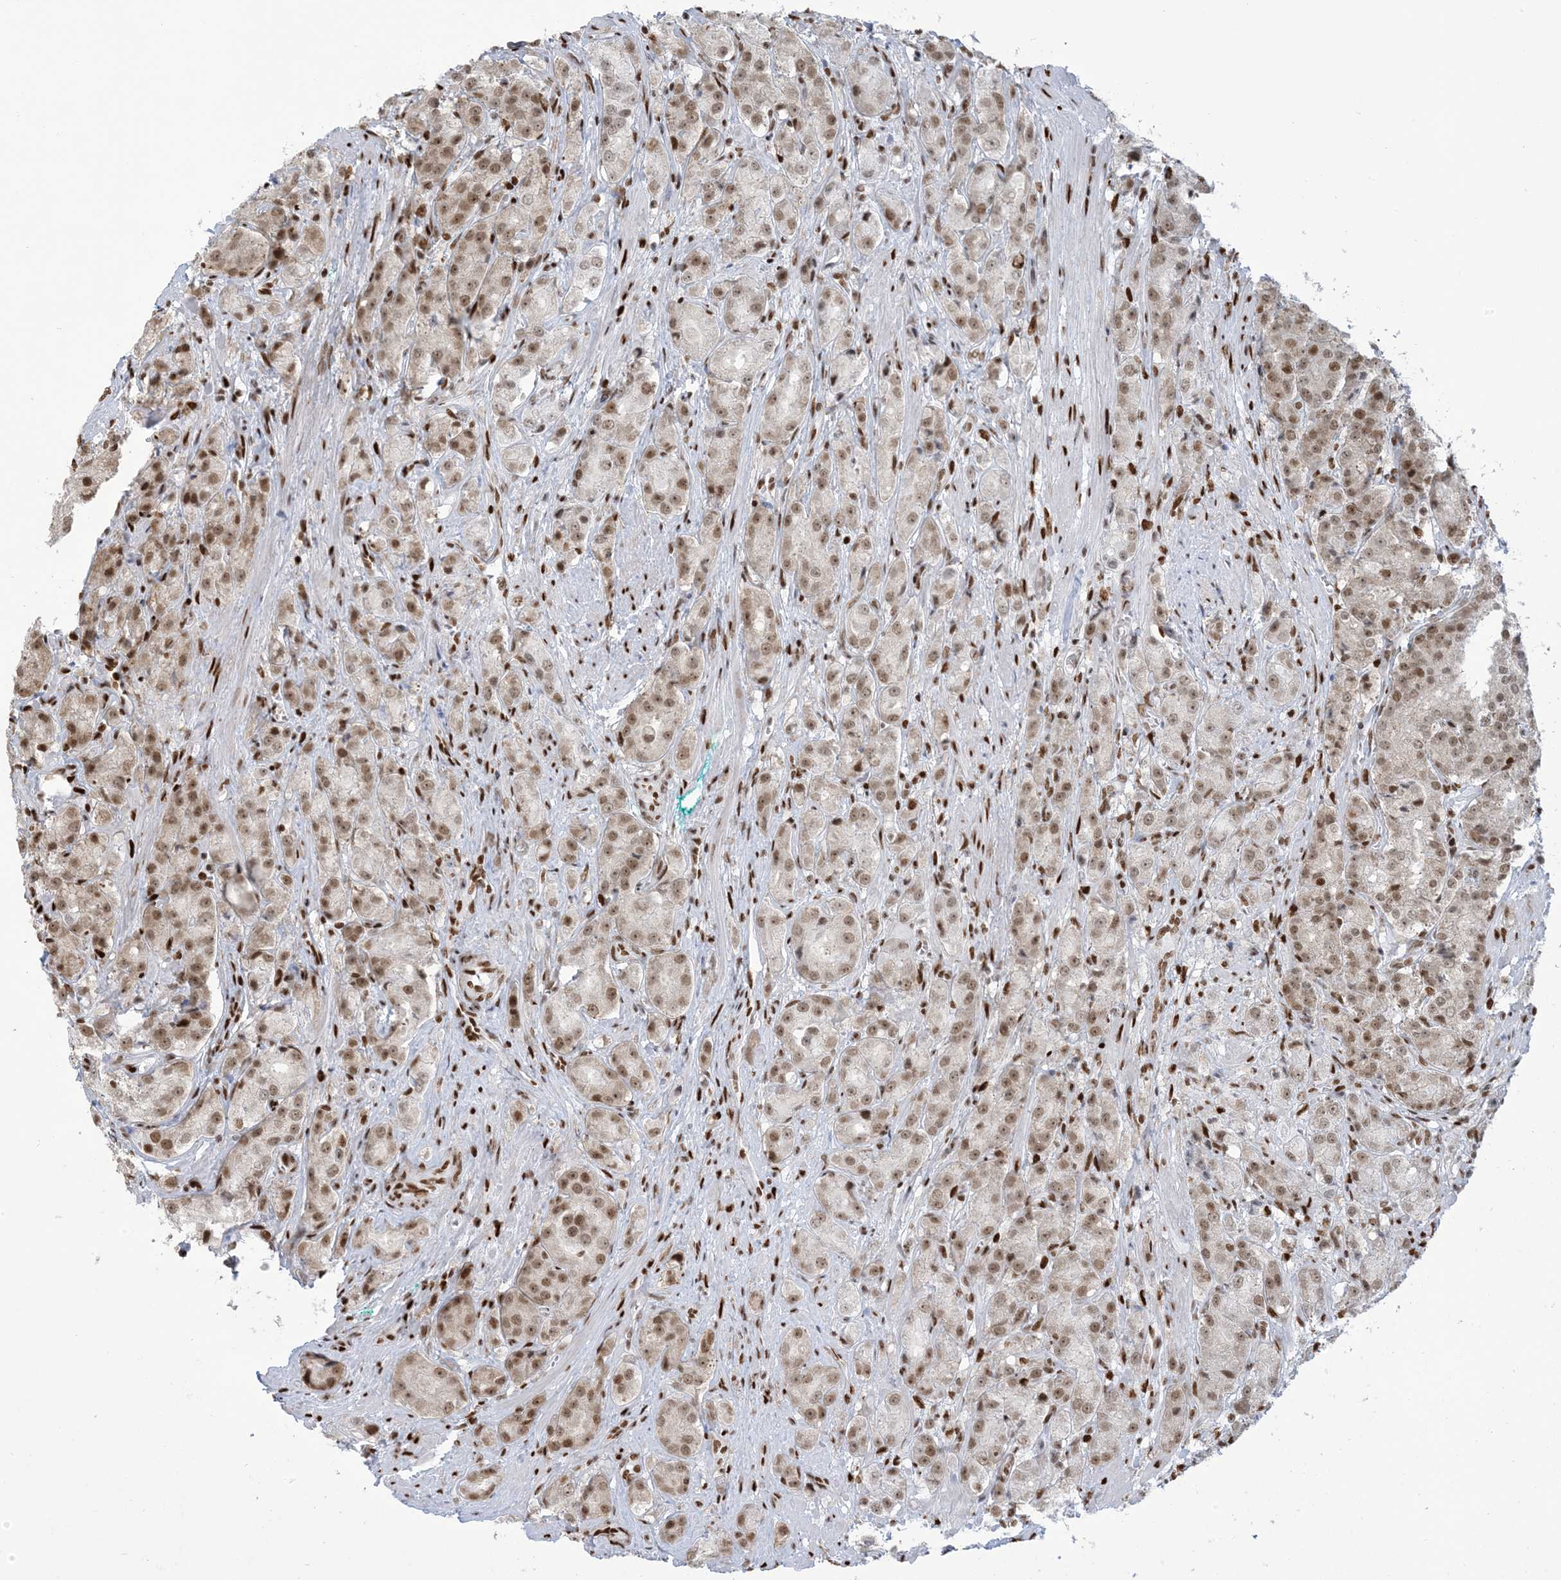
{"staining": {"intensity": "moderate", "quantity": ">75%", "location": "nuclear"}, "tissue": "prostate cancer", "cell_type": "Tumor cells", "image_type": "cancer", "snomed": [{"axis": "morphology", "description": "Adenocarcinoma, High grade"}, {"axis": "topography", "description": "Prostate"}], "caption": "Prostate cancer stained with DAB immunohistochemistry shows medium levels of moderate nuclear staining in about >75% of tumor cells.", "gene": "STAG1", "patient": {"sex": "male", "age": 60}}